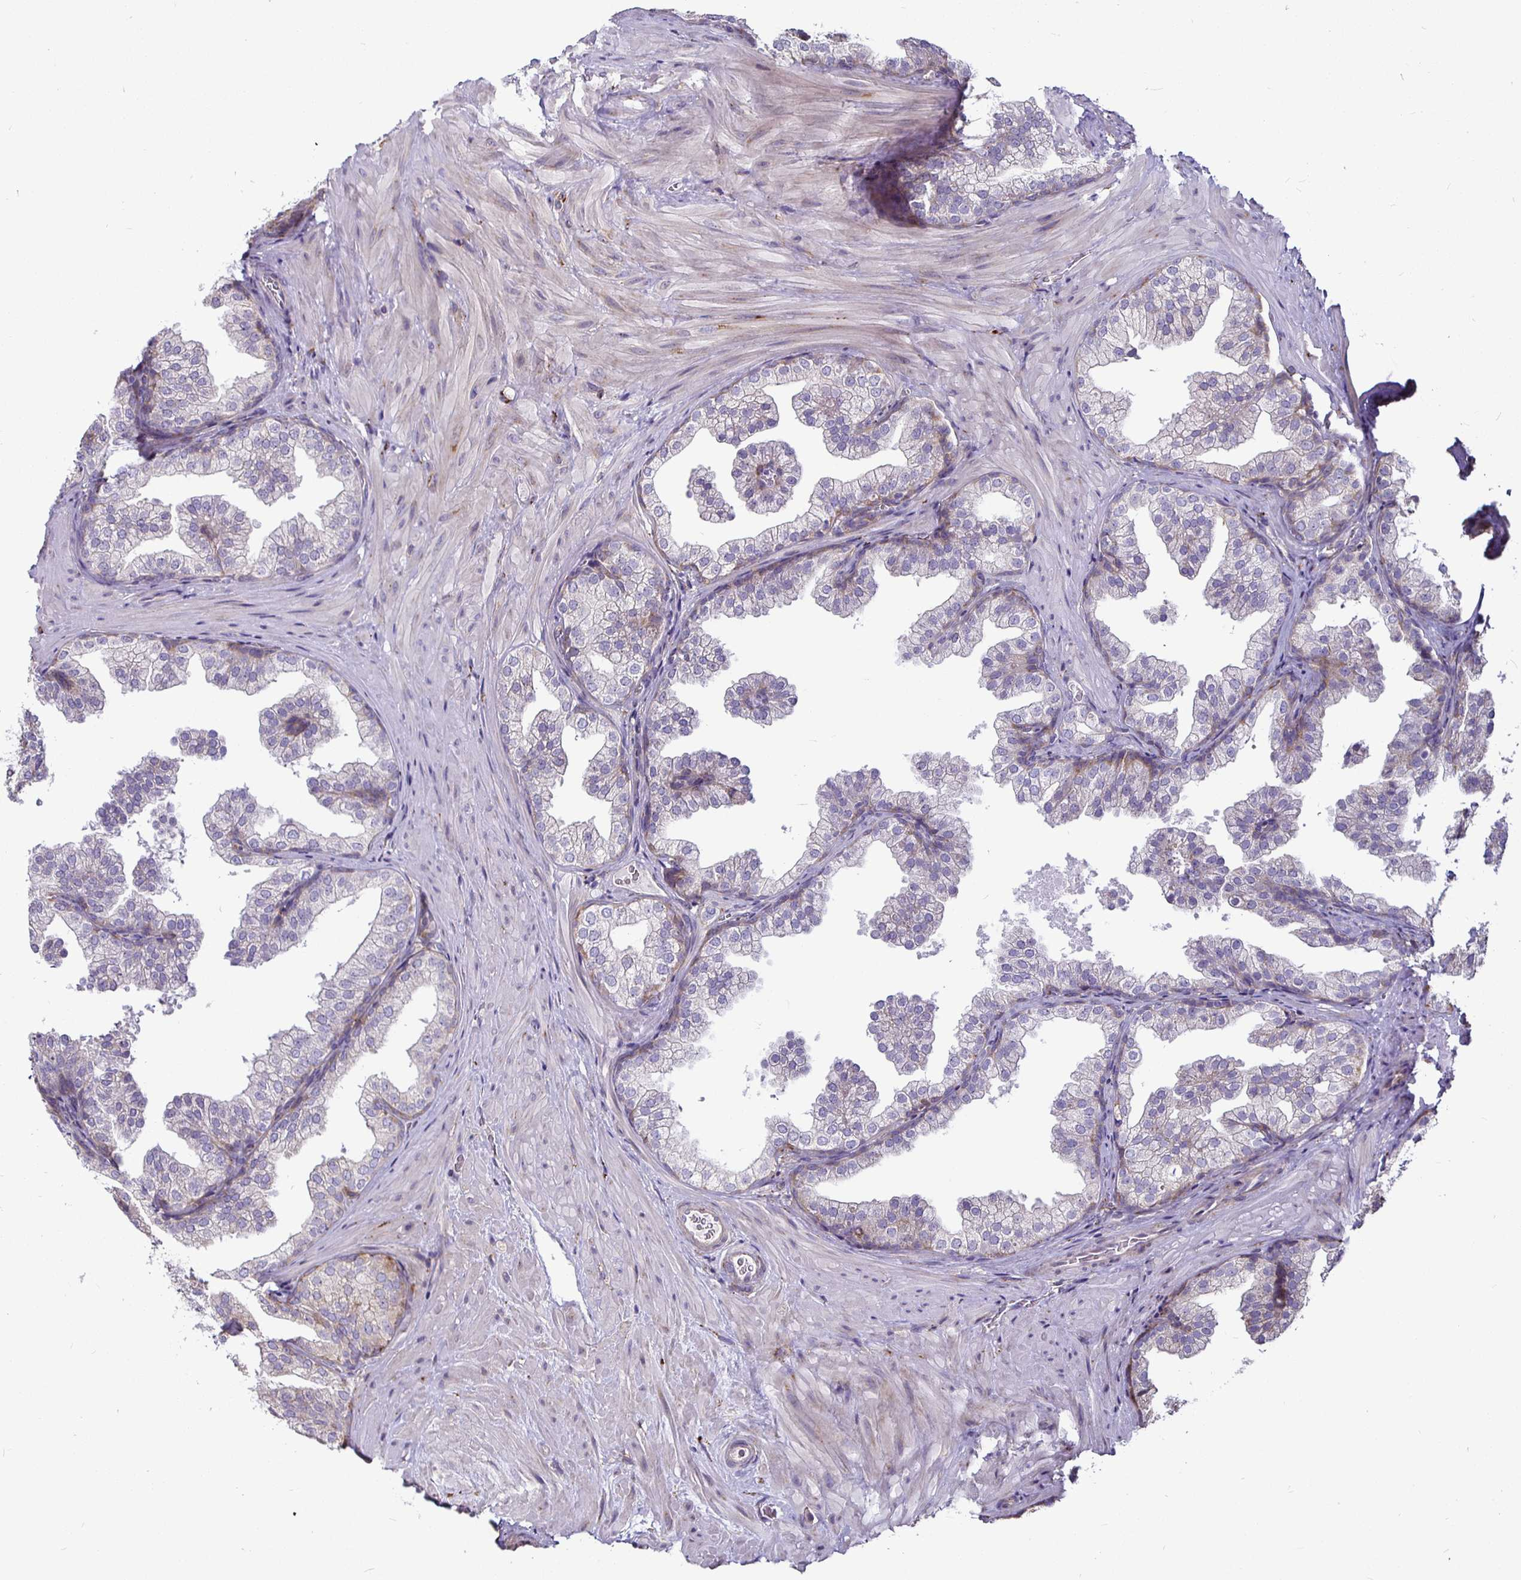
{"staining": {"intensity": "negative", "quantity": "none", "location": "none"}, "tissue": "prostate", "cell_type": "Glandular cells", "image_type": "normal", "snomed": [{"axis": "morphology", "description": "Normal tissue, NOS"}, {"axis": "topography", "description": "Prostate"}], "caption": "DAB immunohistochemical staining of benign human prostate demonstrates no significant expression in glandular cells. Brightfield microscopy of immunohistochemistry (IHC) stained with DAB (brown) and hematoxylin (blue), captured at high magnification.", "gene": "P4HA2", "patient": {"sex": "male", "age": 37}}